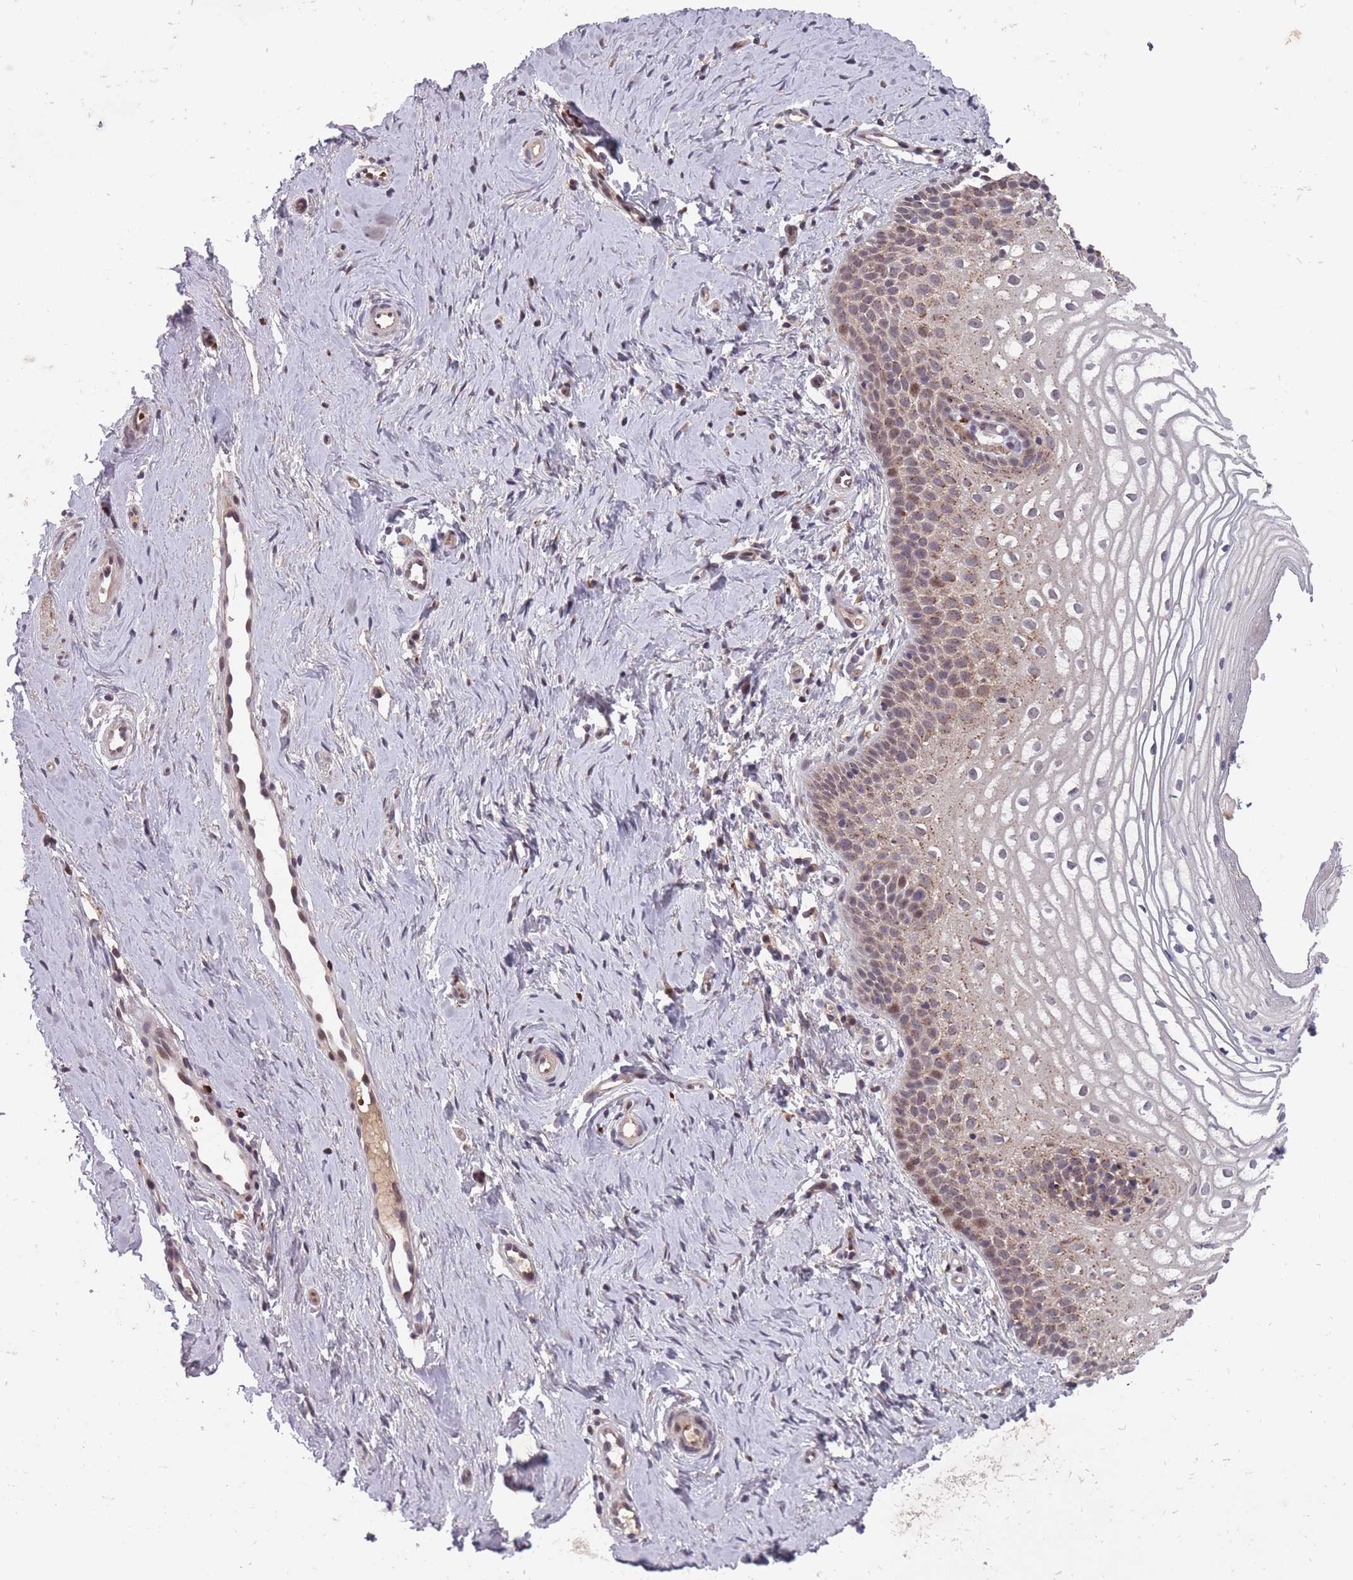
{"staining": {"intensity": "moderate", "quantity": "25%-75%", "location": "cytoplasmic/membranous,nuclear"}, "tissue": "vagina", "cell_type": "Squamous epithelial cells", "image_type": "normal", "snomed": [{"axis": "morphology", "description": "Normal tissue, NOS"}, {"axis": "topography", "description": "Vagina"}], "caption": "Immunohistochemical staining of unremarkable human vagina shows 25%-75% levels of moderate cytoplasmic/membranous,nuclear protein staining in about 25%-75% of squamous epithelial cells. The protein of interest is shown in brown color, while the nuclei are stained blue.", "gene": "SECTM1", "patient": {"sex": "female", "age": 56}}